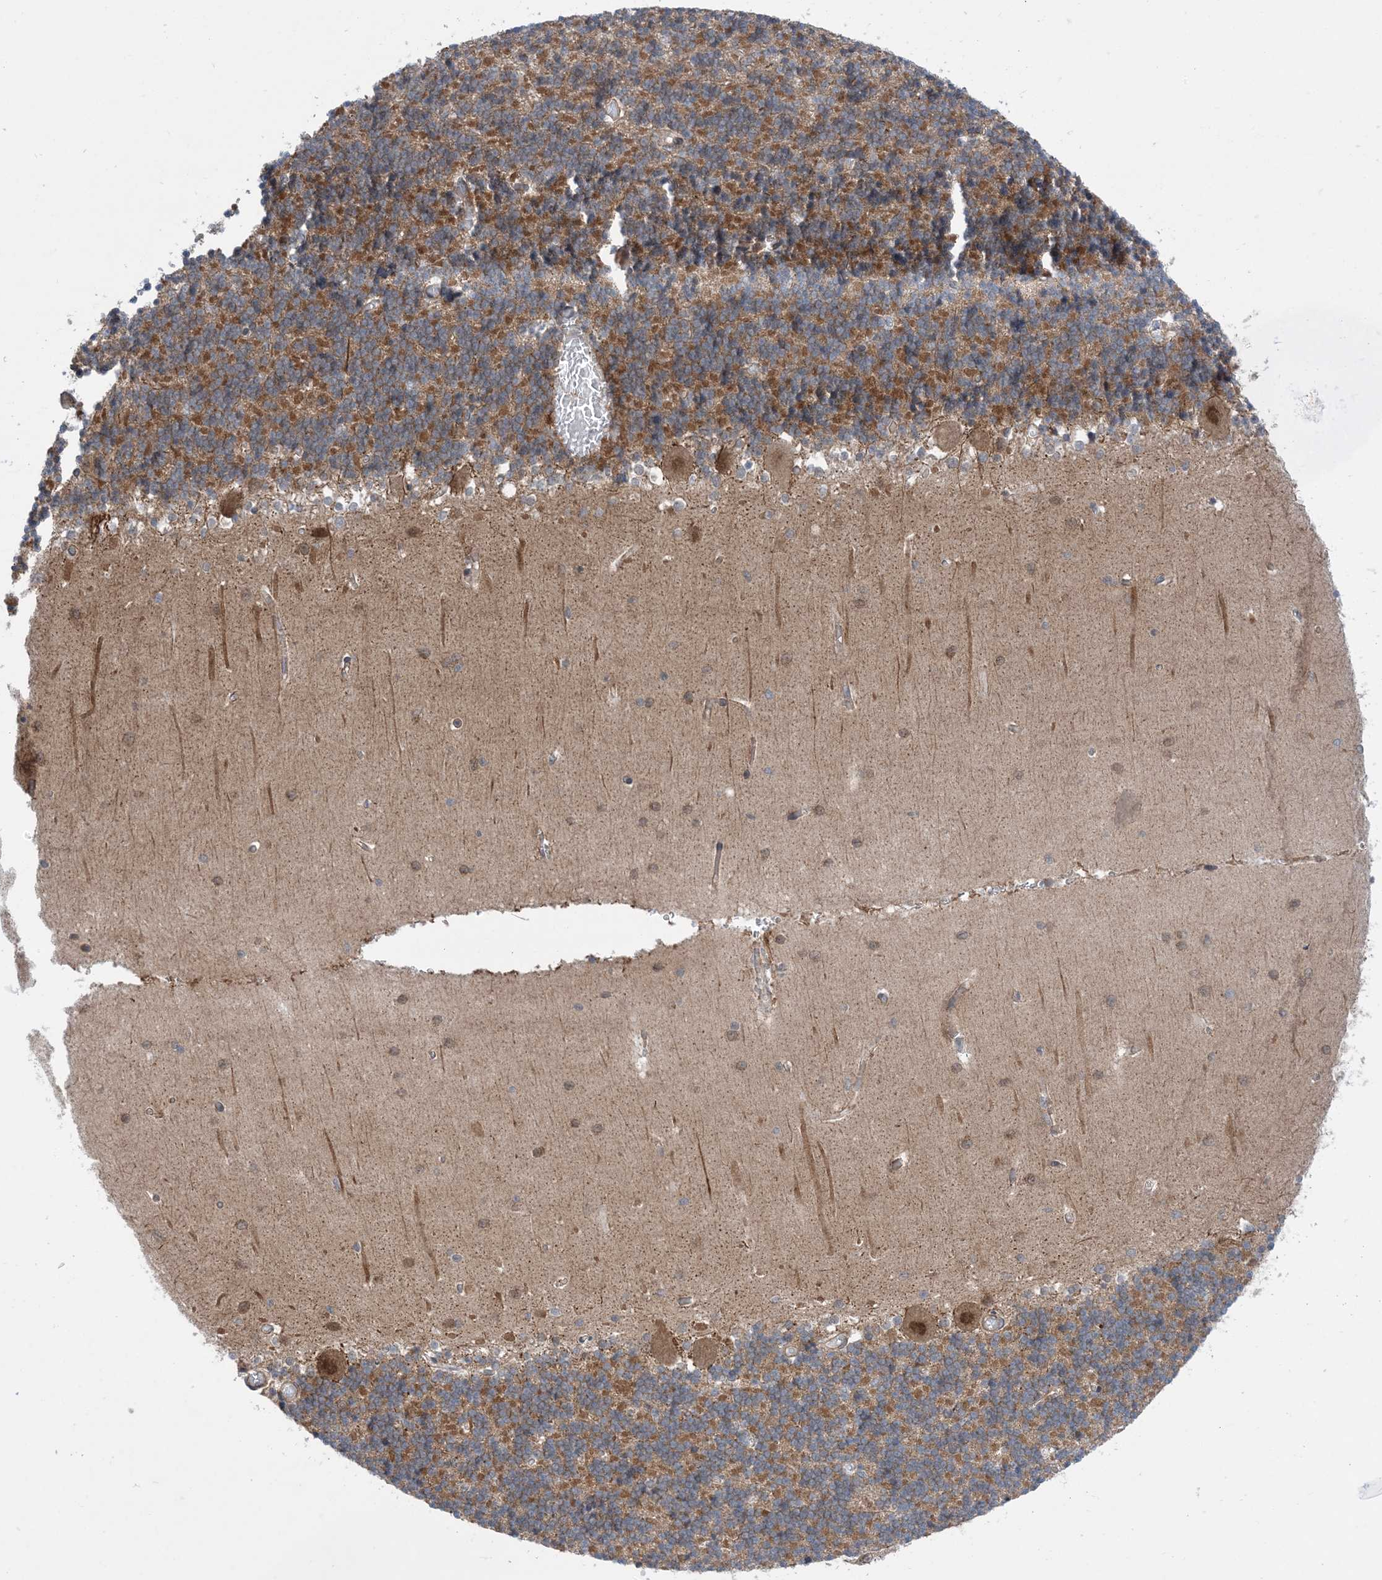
{"staining": {"intensity": "moderate", "quantity": ">75%", "location": "cytoplasmic/membranous"}, "tissue": "cerebellum", "cell_type": "Cells in granular layer", "image_type": "normal", "snomed": [{"axis": "morphology", "description": "Normal tissue, NOS"}, {"axis": "topography", "description": "Cerebellum"}], "caption": "This photomicrograph shows IHC staining of benign cerebellum, with medium moderate cytoplasmic/membranous positivity in about >75% of cells in granular layer.", "gene": "EHBP1", "patient": {"sex": "male", "age": 37}}